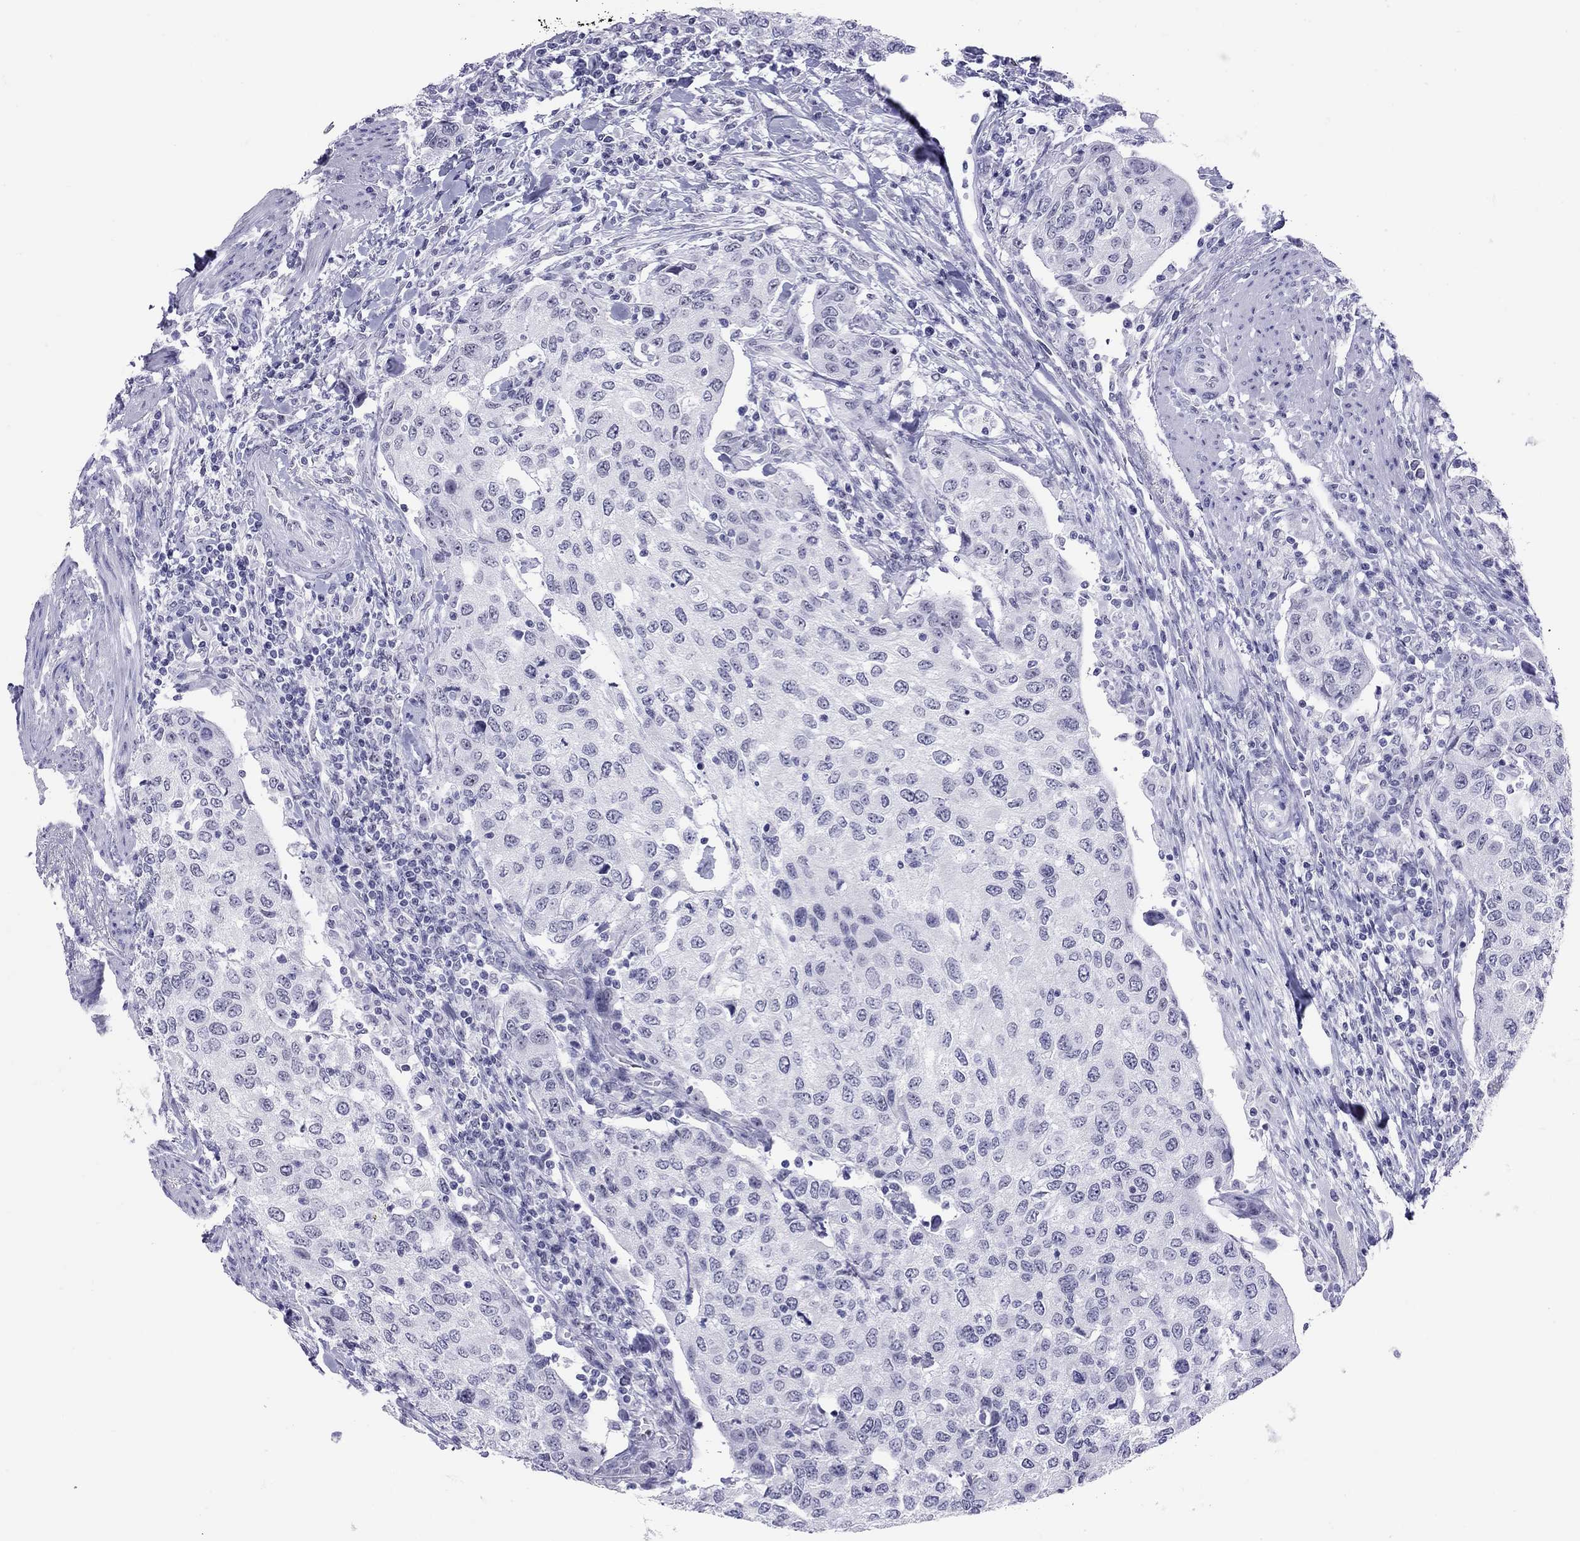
{"staining": {"intensity": "negative", "quantity": "none", "location": "none"}, "tissue": "urothelial cancer", "cell_type": "Tumor cells", "image_type": "cancer", "snomed": [{"axis": "morphology", "description": "Urothelial carcinoma, High grade"}, {"axis": "topography", "description": "Urinary bladder"}], "caption": "Immunohistochemistry (IHC) histopathology image of neoplastic tissue: human urothelial cancer stained with DAB (3,3'-diaminobenzidine) reveals no significant protein positivity in tumor cells.", "gene": "LYAR", "patient": {"sex": "female", "age": 78}}